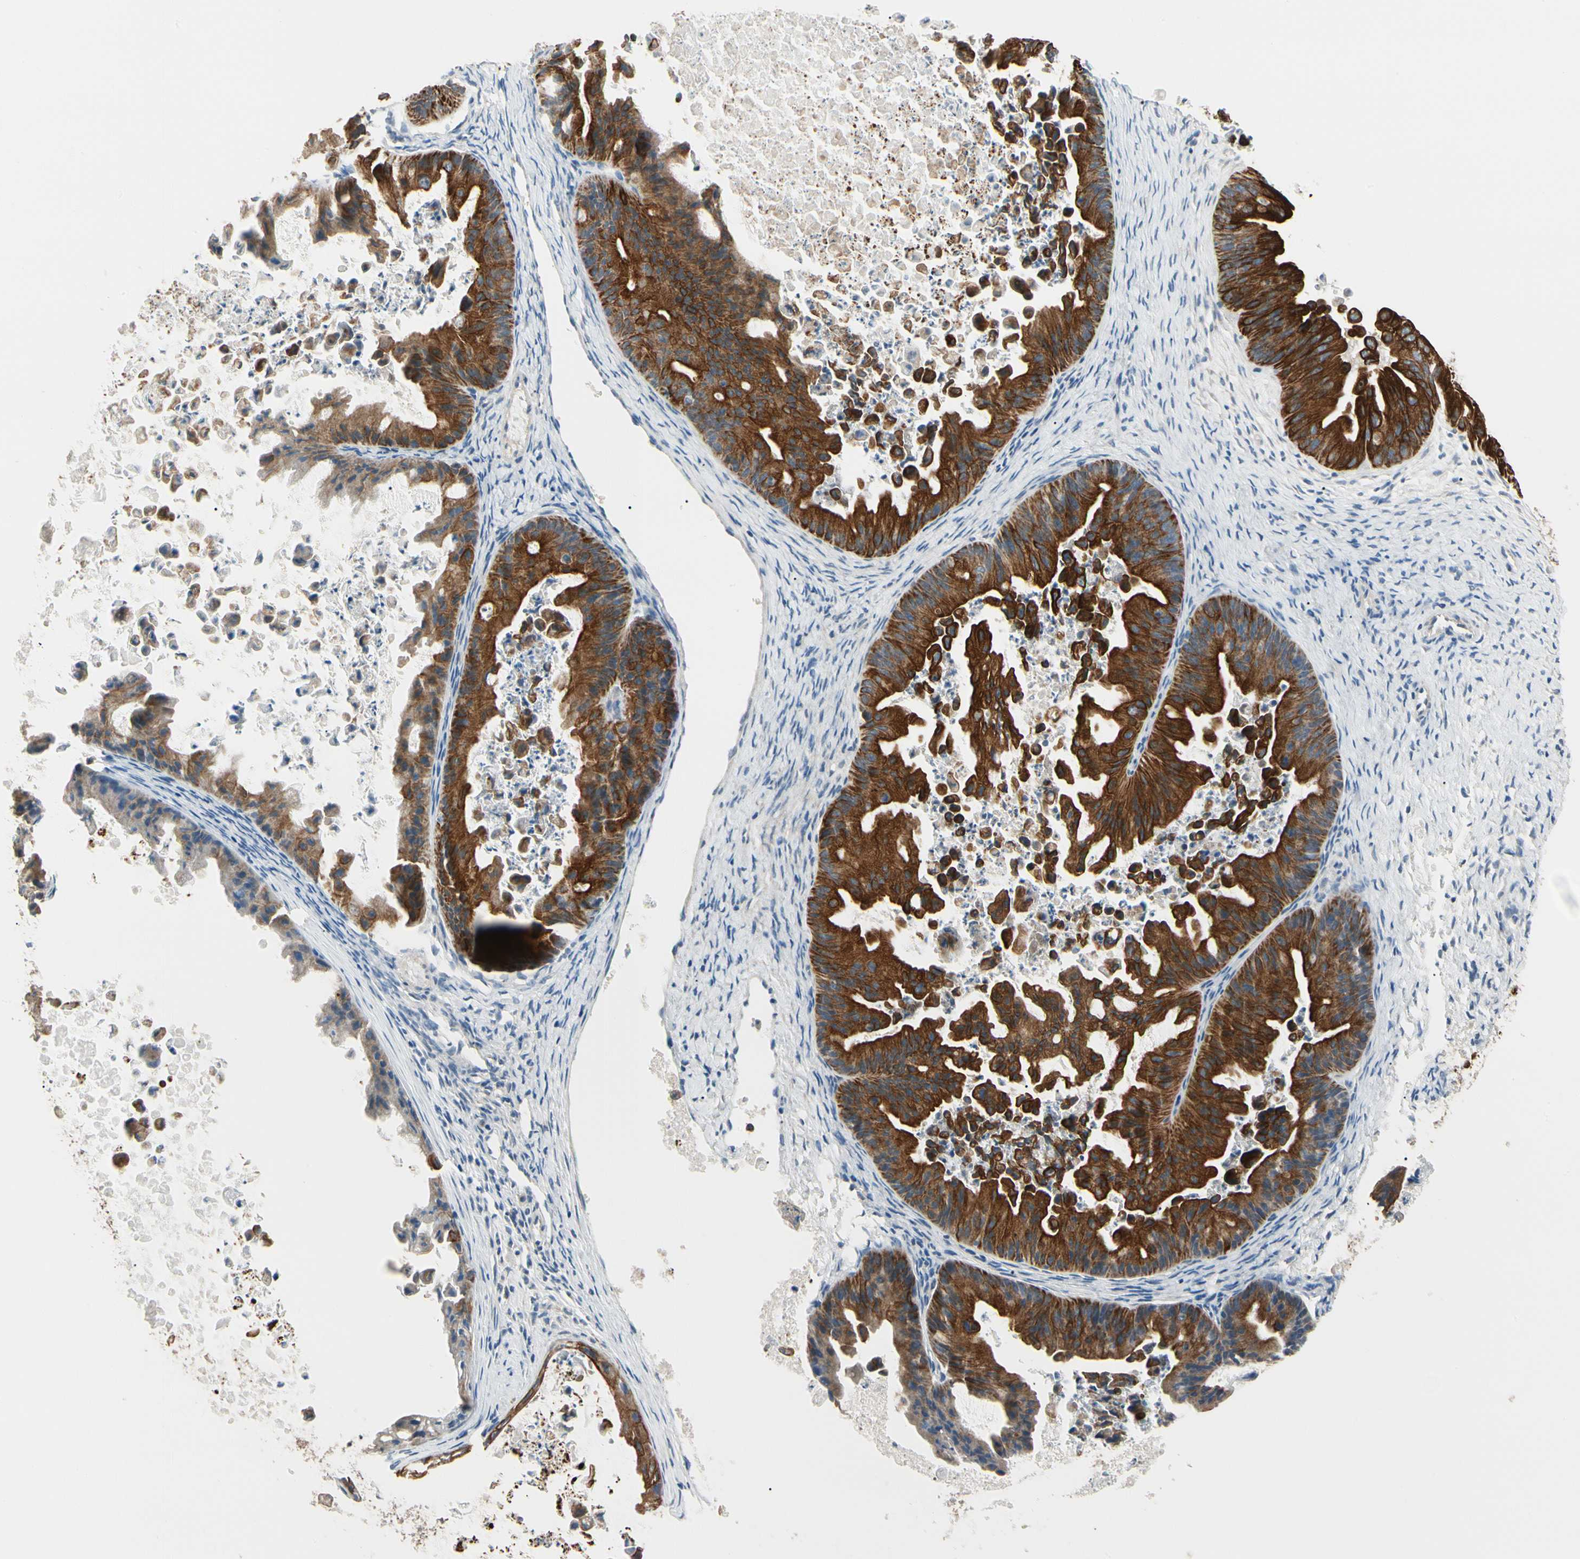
{"staining": {"intensity": "strong", "quantity": ">75%", "location": "cytoplasmic/membranous"}, "tissue": "ovarian cancer", "cell_type": "Tumor cells", "image_type": "cancer", "snomed": [{"axis": "morphology", "description": "Cystadenocarcinoma, mucinous, NOS"}, {"axis": "topography", "description": "Ovary"}], "caption": "Ovarian cancer stained for a protein (brown) exhibits strong cytoplasmic/membranous positive positivity in approximately >75% of tumor cells.", "gene": "DUSP12", "patient": {"sex": "female", "age": 37}}